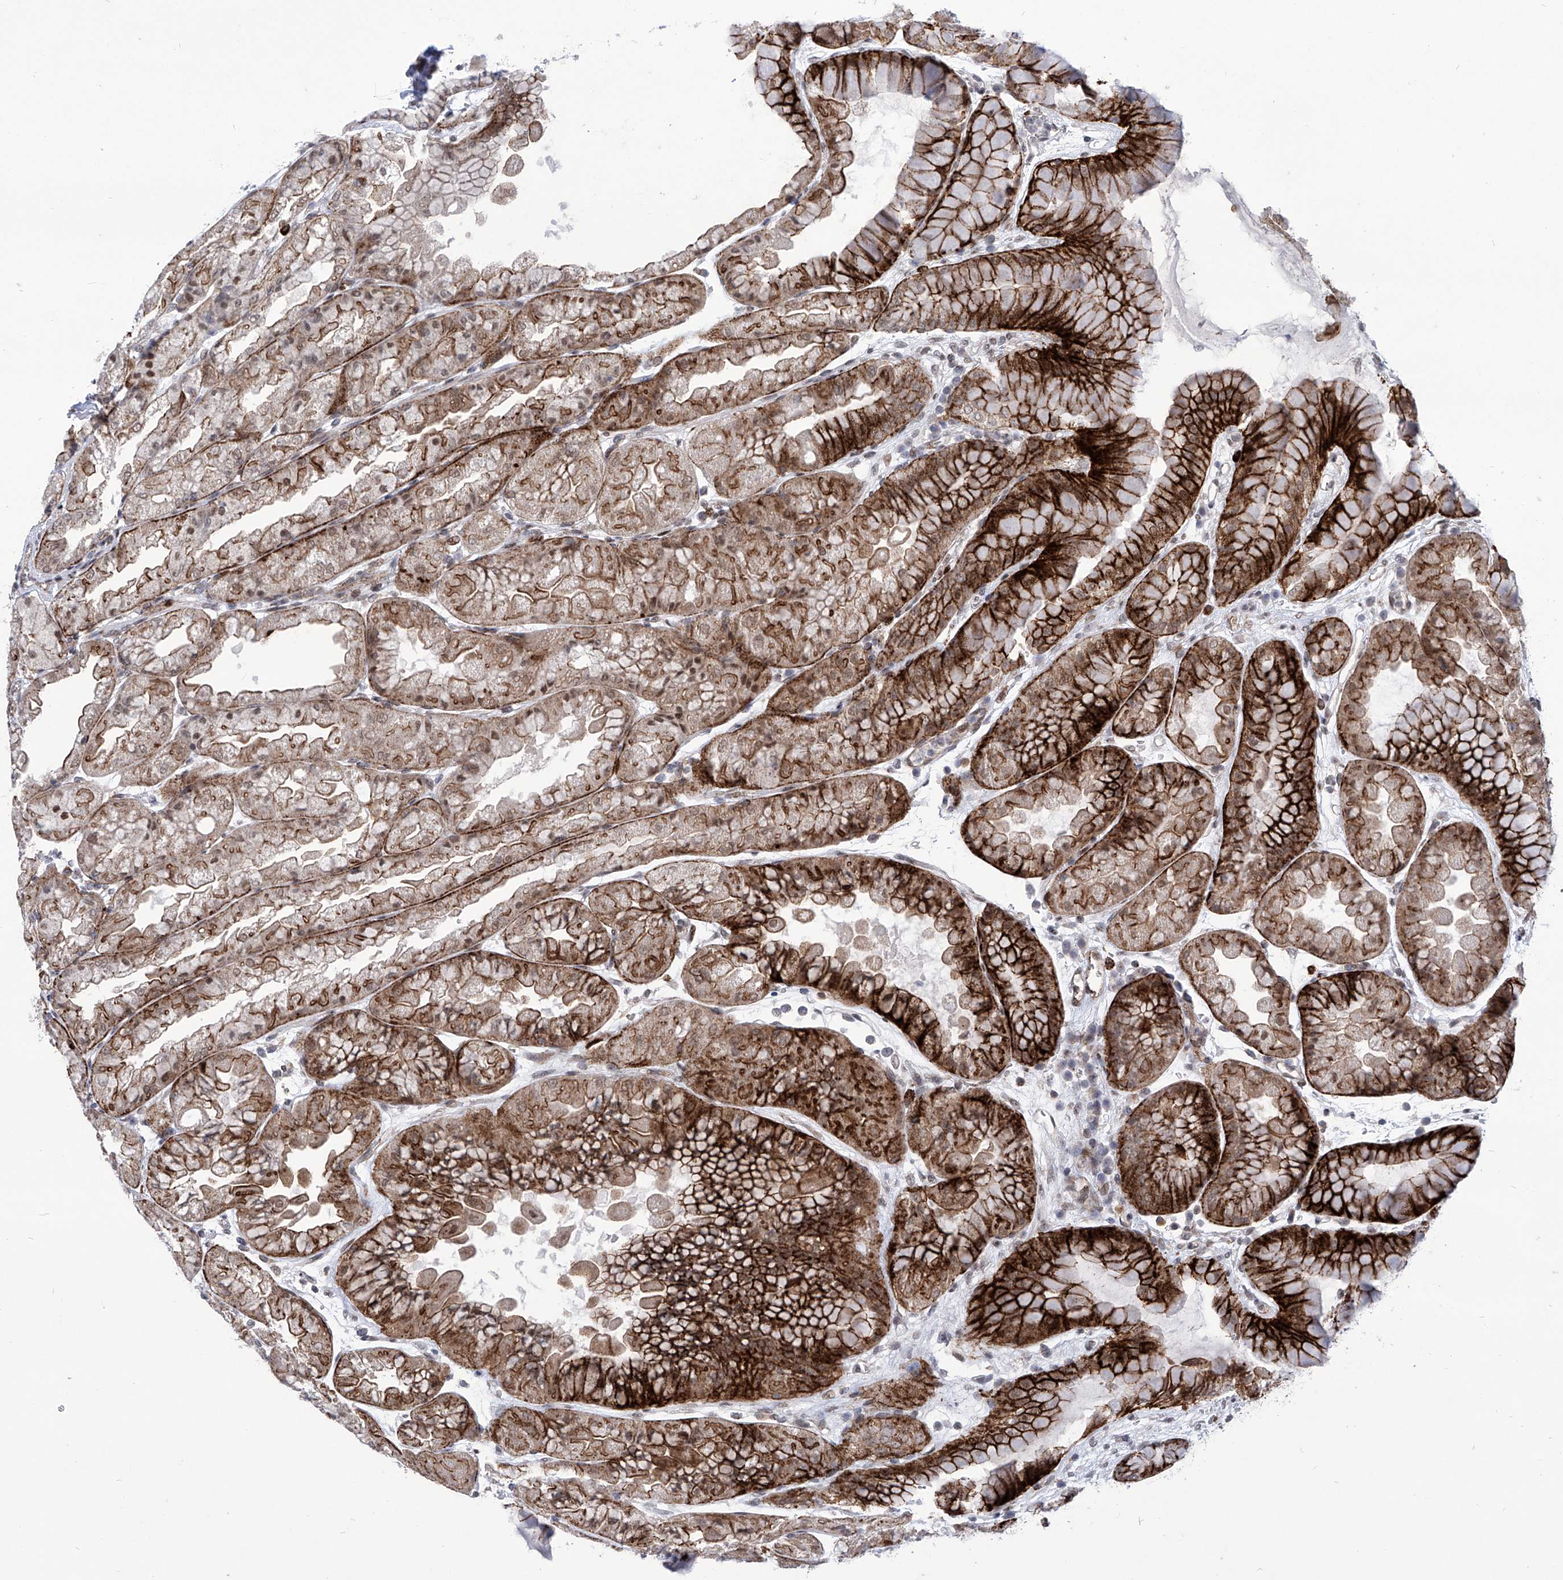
{"staining": {"intensity": "strong", "quantity": ">75%", "location": "cytoplasmic/membranous,nuclear"}, "tissue": "stomach", "cell_type": "Glandular cells", "image_type": "normal", "snomed": [{"axis": "morphology", "description": "Normal tissue, NOS"}, {"axis": "topography", "description": "Stomach, upper"}], "caption": "DAB immunohistochemical staining of benign stomach displays strong cytoplasmic/membranous,nuclear protein staining in approximately >75% of glandular cells.", "gene": "CEP290", "patient": {"sex": "male", "age": 47}}